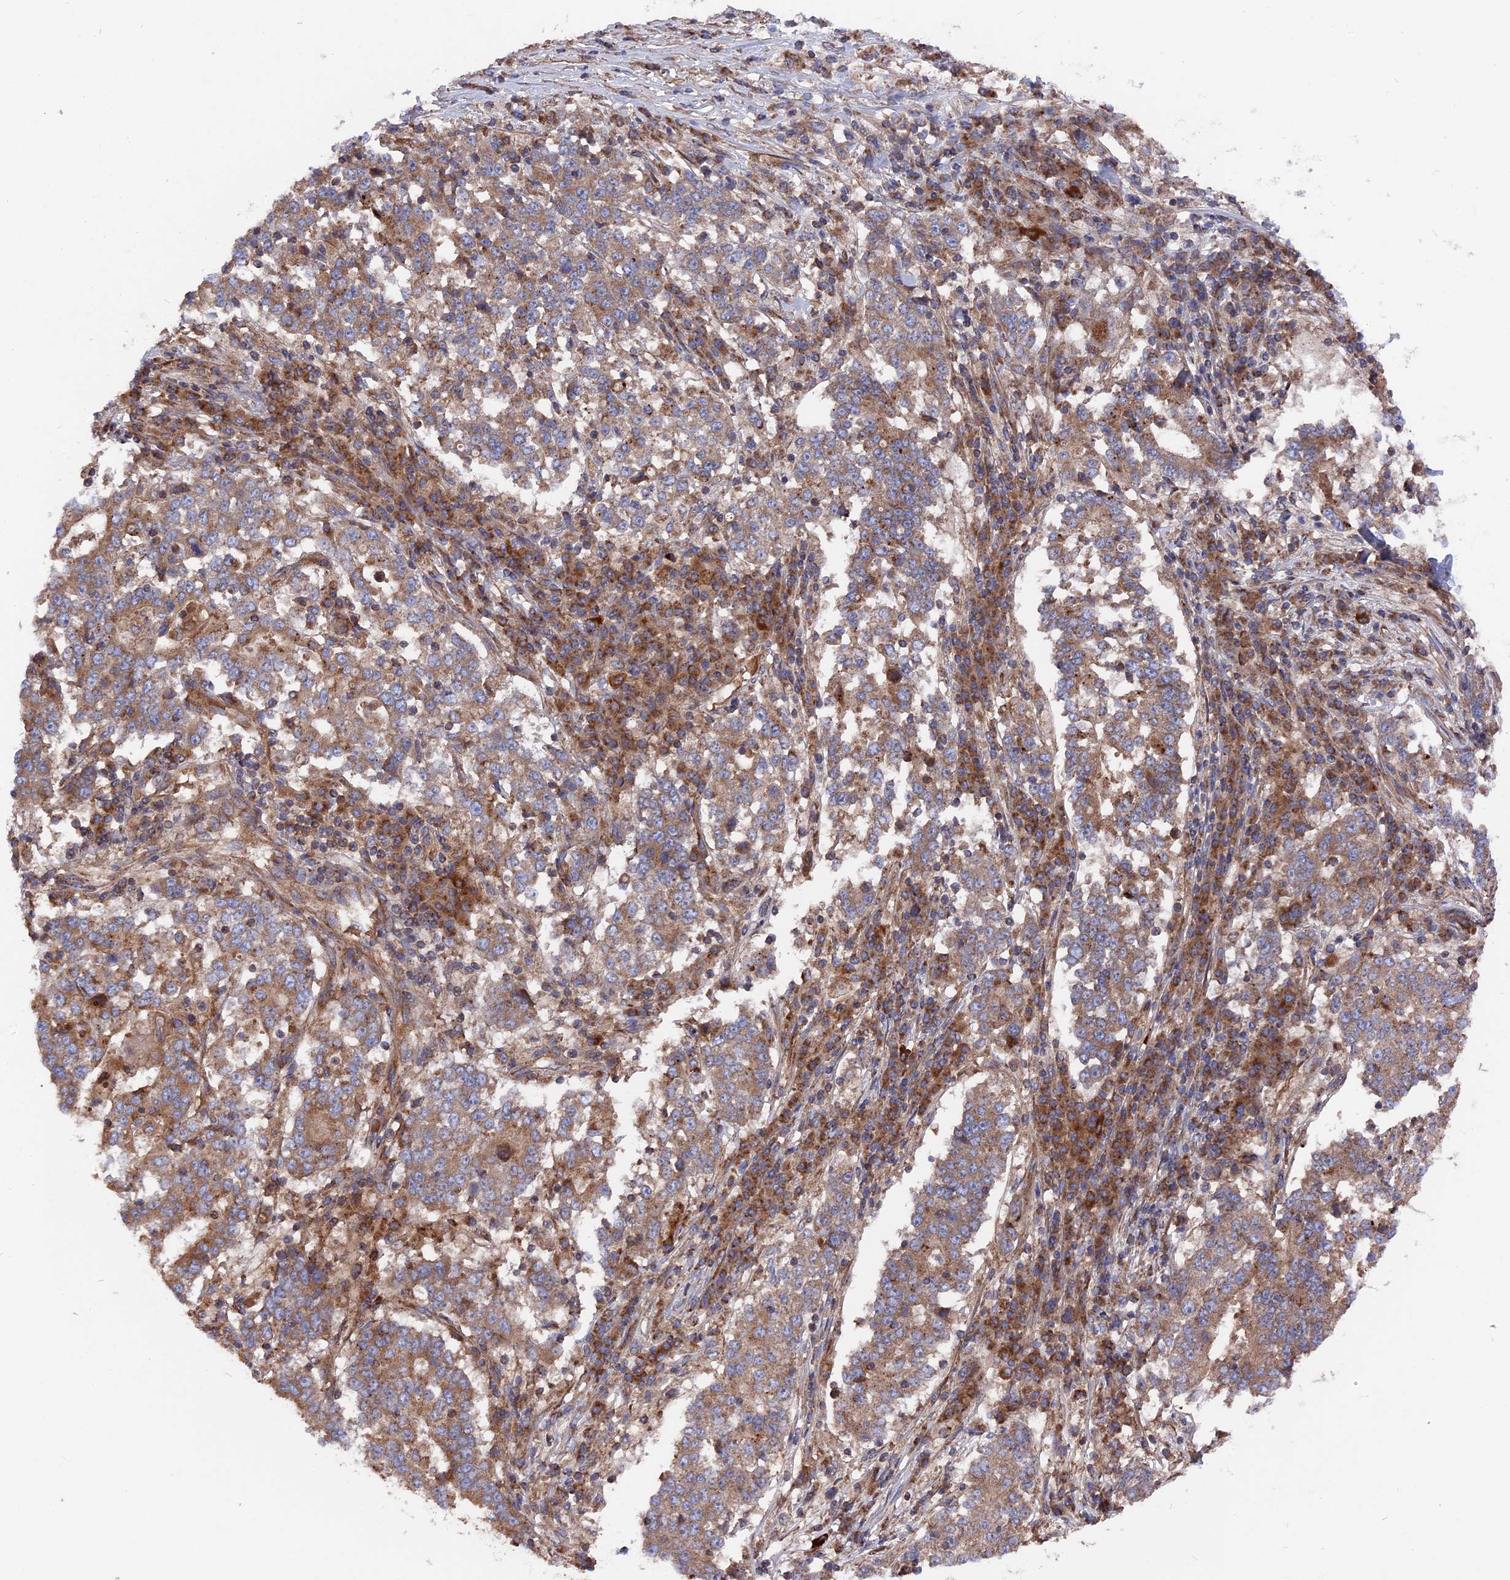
{"staining": {"intensity": "moderate", "quantity": ">75%", "location": "cytoplasmic/membranous"}, "tissue": "stomach cancer", "cell_type": "Tumor cells", "image_type": "cancer", "snomed": [{"axis": "morphology", "description": "Adenocarcinoma, NOS"}, {"axis": "topography", "description": "Stomach"}], "caption": "Immunohistochemical staining of human stomach adenocarcinoma displays moderate cytoplasmic/membranous protein staining in about >75% of tumor cells.", "gene": "TELO2", "patient": {"sex": "male", "age": 59}}